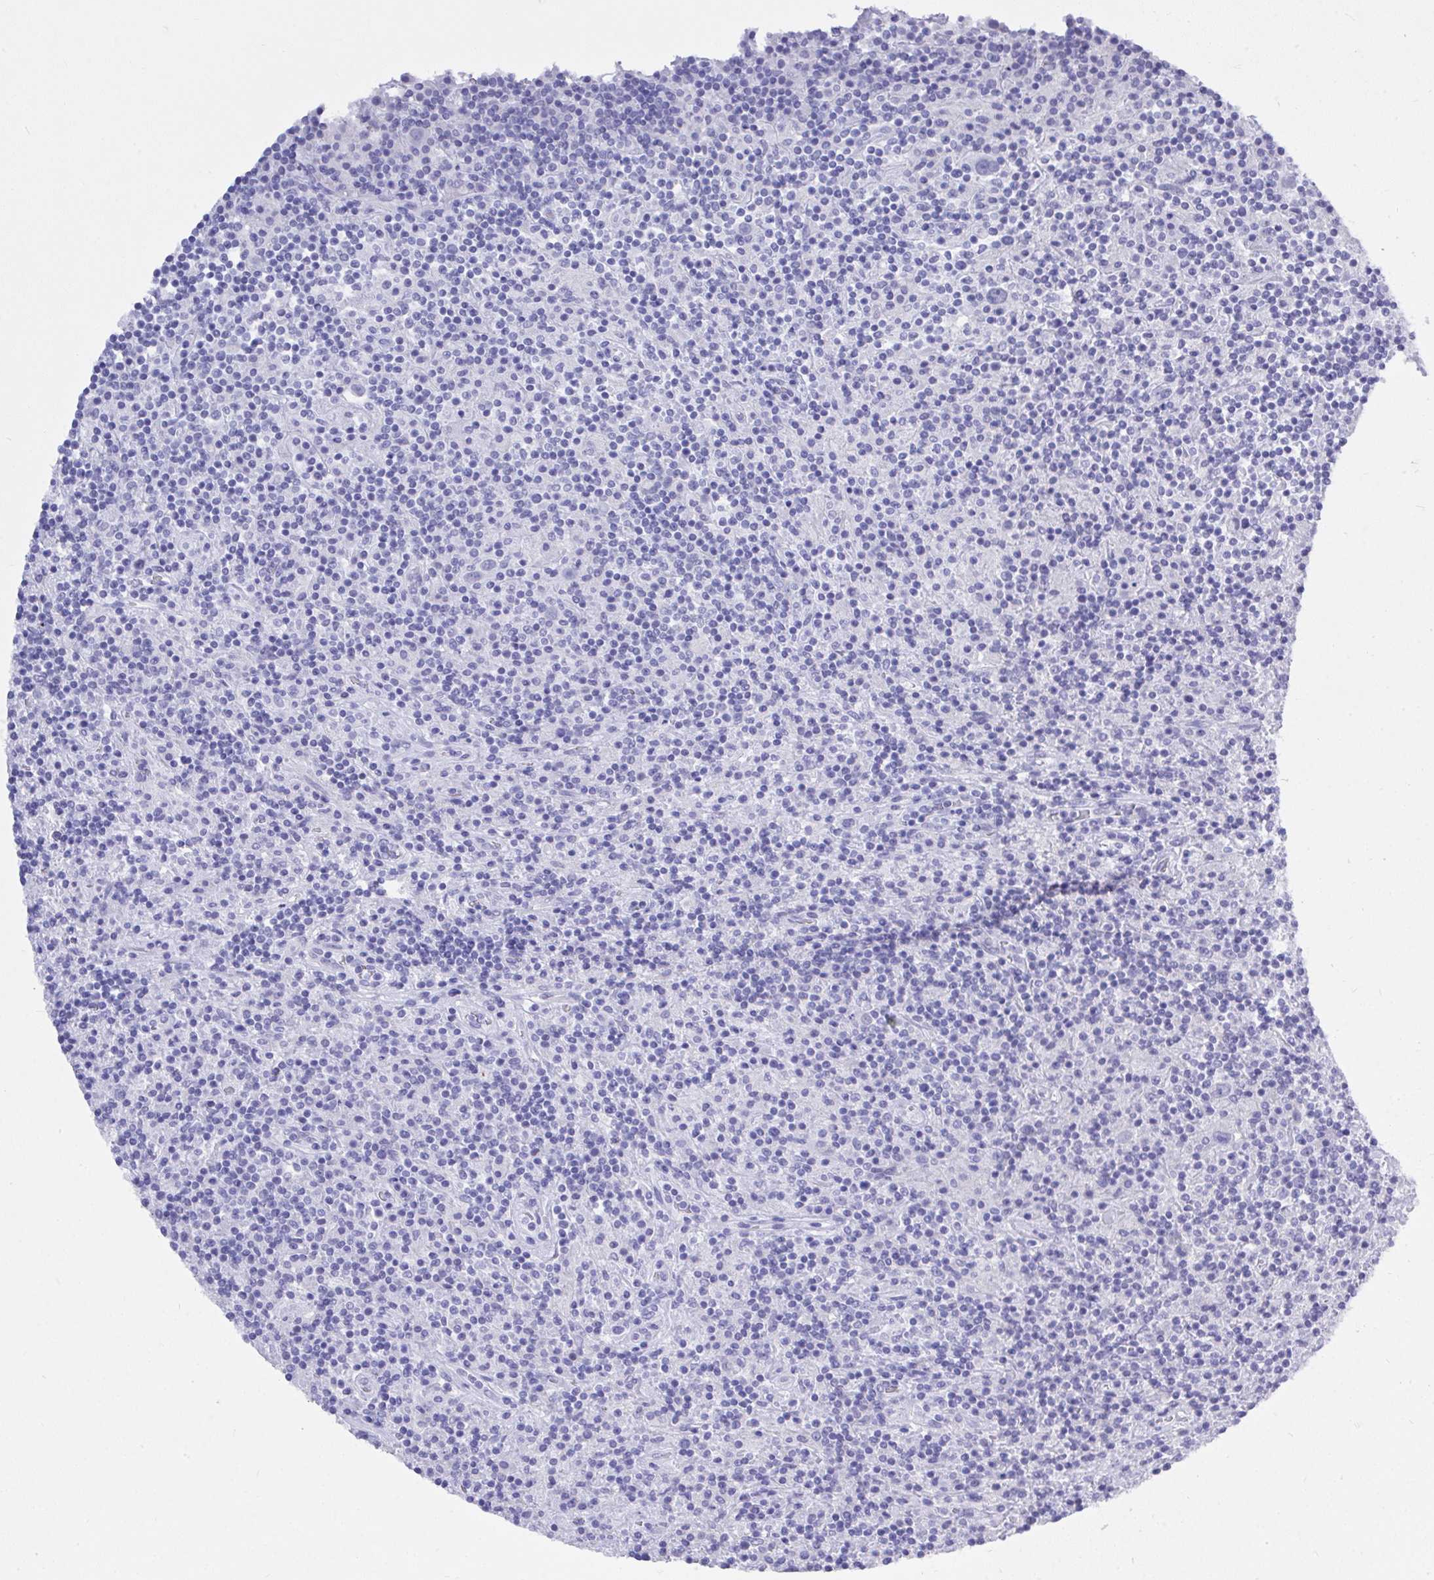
{"staining": {"intensity": "negative", "quantity": "none", "location": "none"}, "tissue": "lymphoma", "cell_type": "Tumor cells", "image_type": "cancer", "snomed": [{"axis": "morphology", "description": "Hodgkin's disease, NOS"}, {"axis": "topography", "description": "Lymph node"}], "caption": "Immunohistochemistry (IHC) photomicrograph of Hodgkin's disease stained for a protein (brown), which shows no staining in tumor cells.", "gene": "MS4A12", "patient": {"sex": "male", "age": 70}}